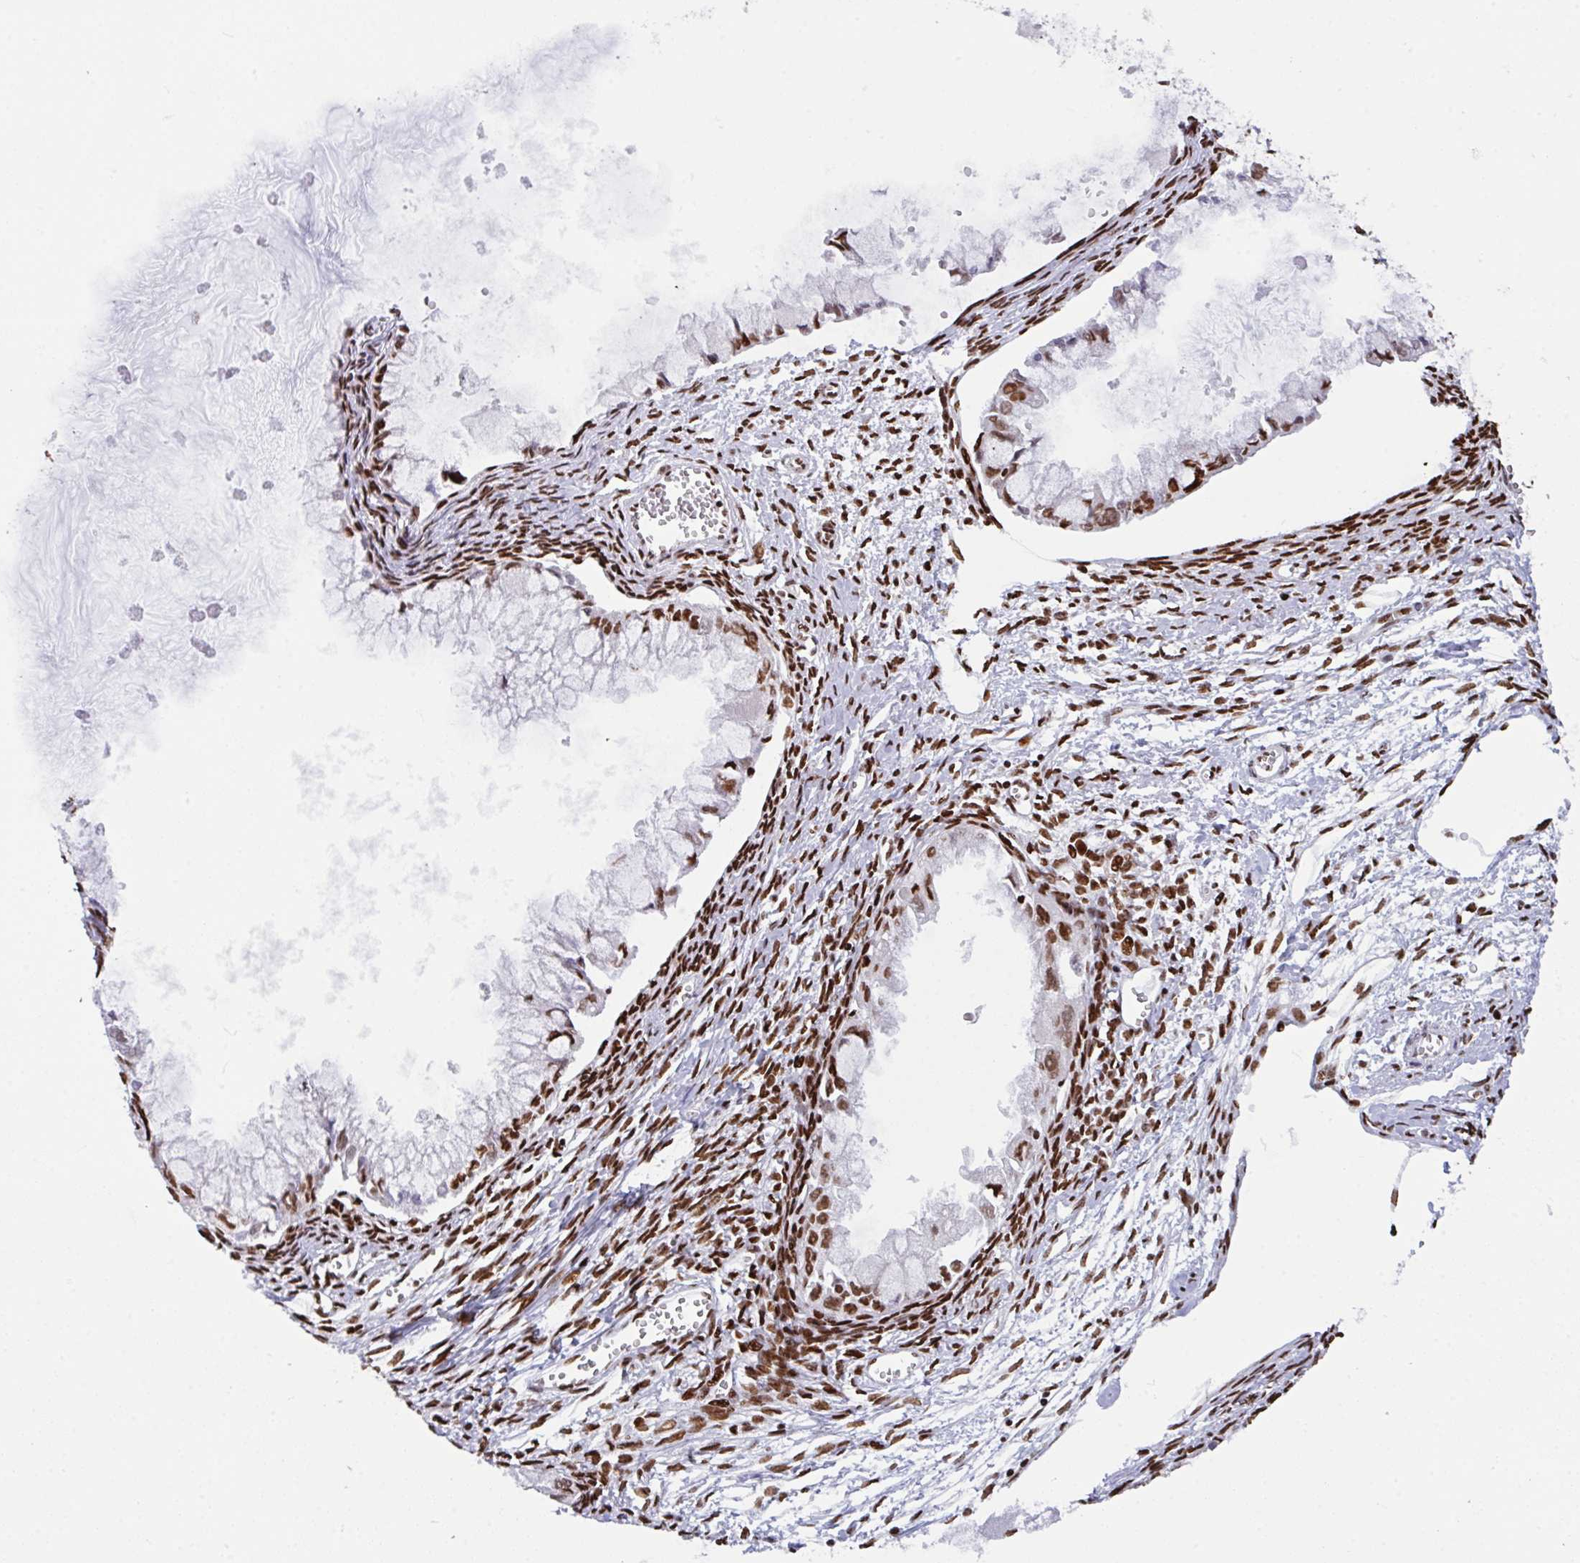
{"staining": {"intensity": "strong", "quantity": ">75%", "location": "nuclear"}, "tissue": "ovarian cancer", "cell_type": "Tumor cells", "image_type": "cancer", "snomed": [{"axis": "morphology", "description": "Cystadenocarcinoma, mucinous, NOS"}, {"axis": "topography", "description": "Ovary"}], "caption": "Protein staining exhibits strong nuclear staining in about >75% of tumor cells in ovarian cancer.", "gene": "CLP1", "patient": {"sex": "female", "age": 34}}